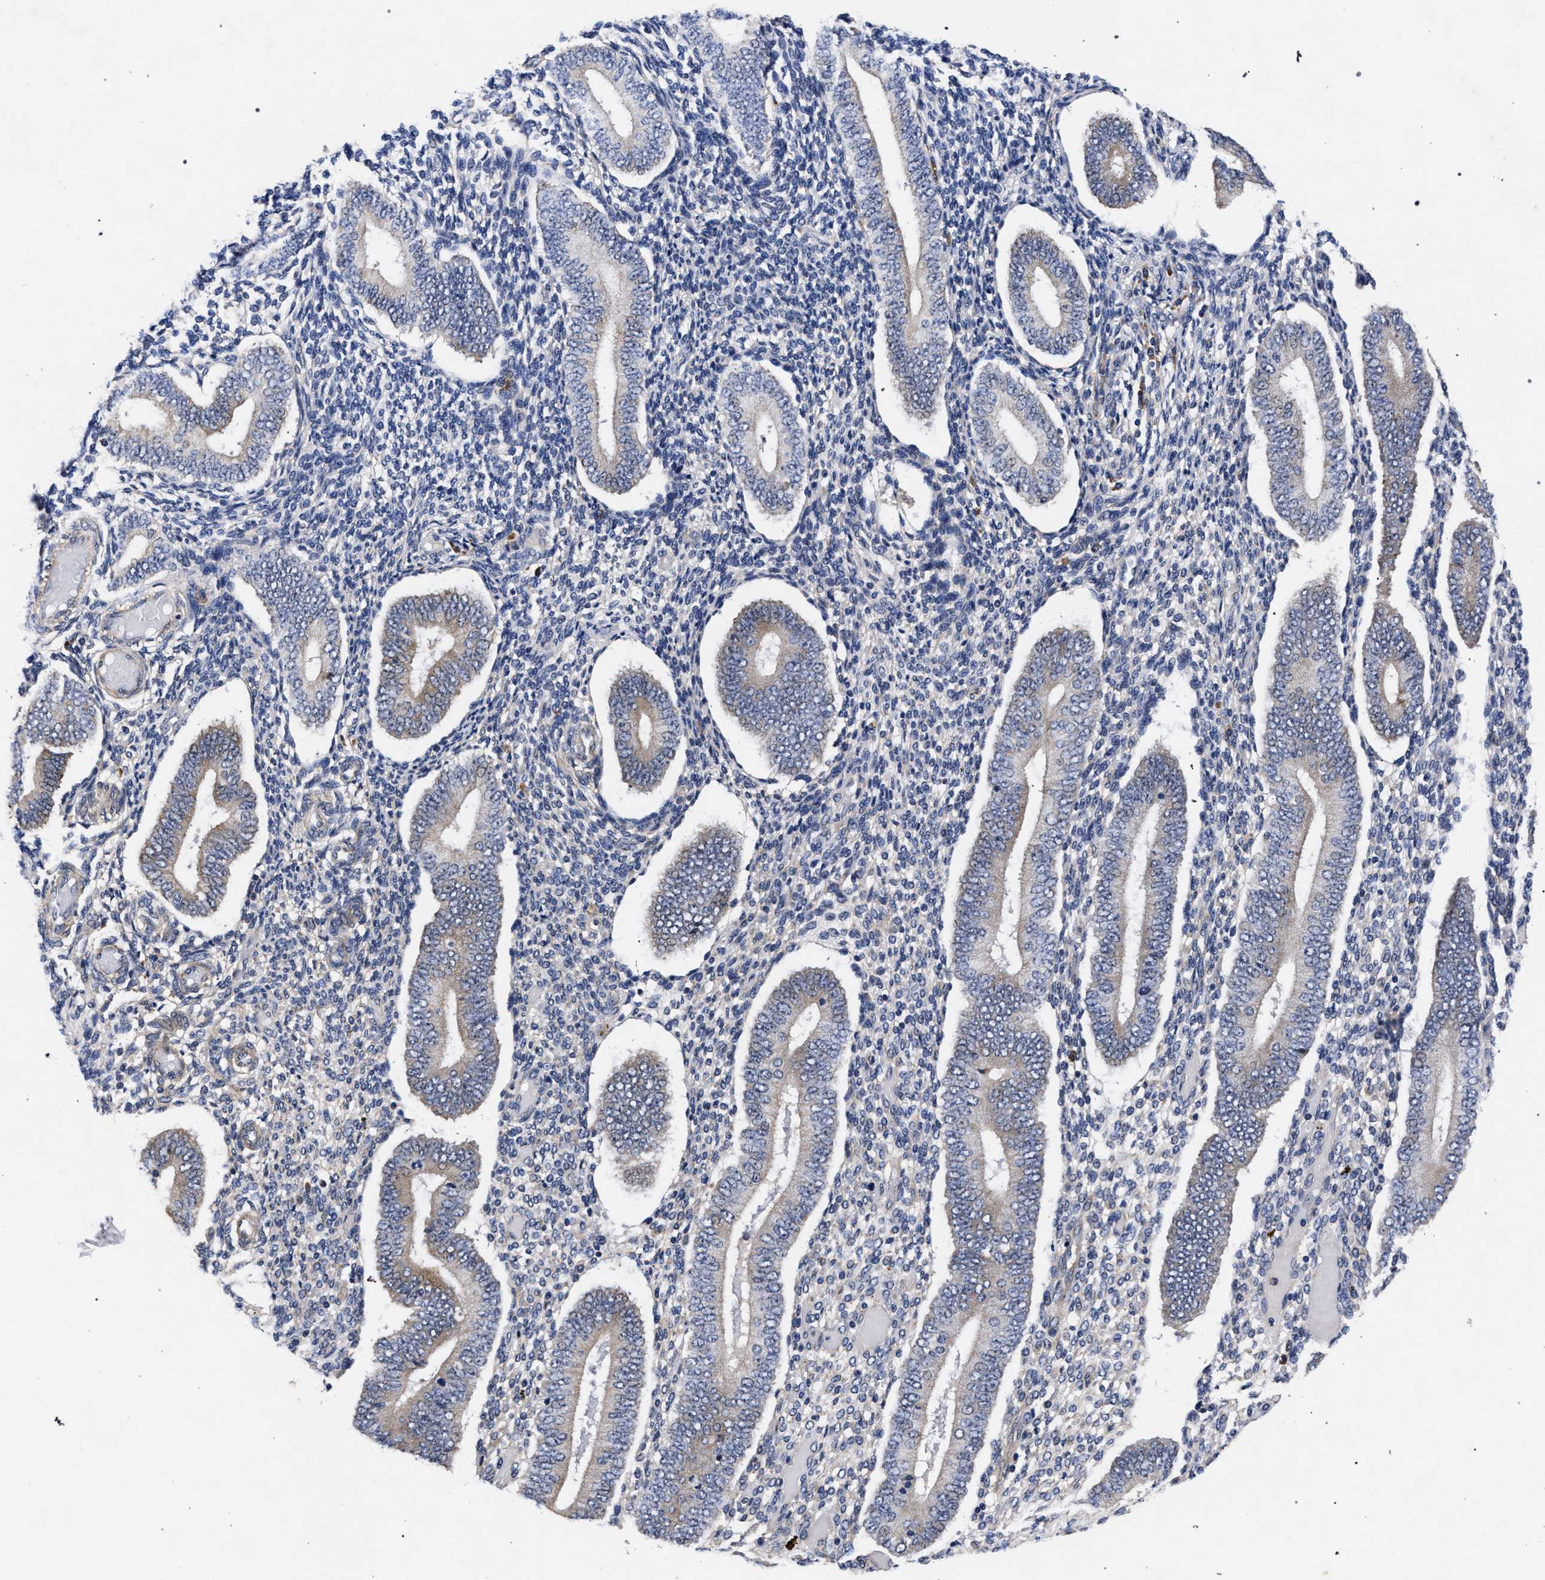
{"staining": {"intensity": "negative", "quantity": "none", "location": "none"}, "tissue": "endometrium", "cell_type": "Cells in endometrial stroma", "image_type": "normal", "snomed": [{"axis": "morphology", "description": "Normal tissue, NOS"}, {"axis": "topography", "description": "Endometrium"}], "caption": "DAB immunohistochemical staining of unremarkable endometrium exhibits no significant expression in cells in endometrial stroma.", "gene": "CFAP95", "patient": {"sex": "female", "age": 42}}